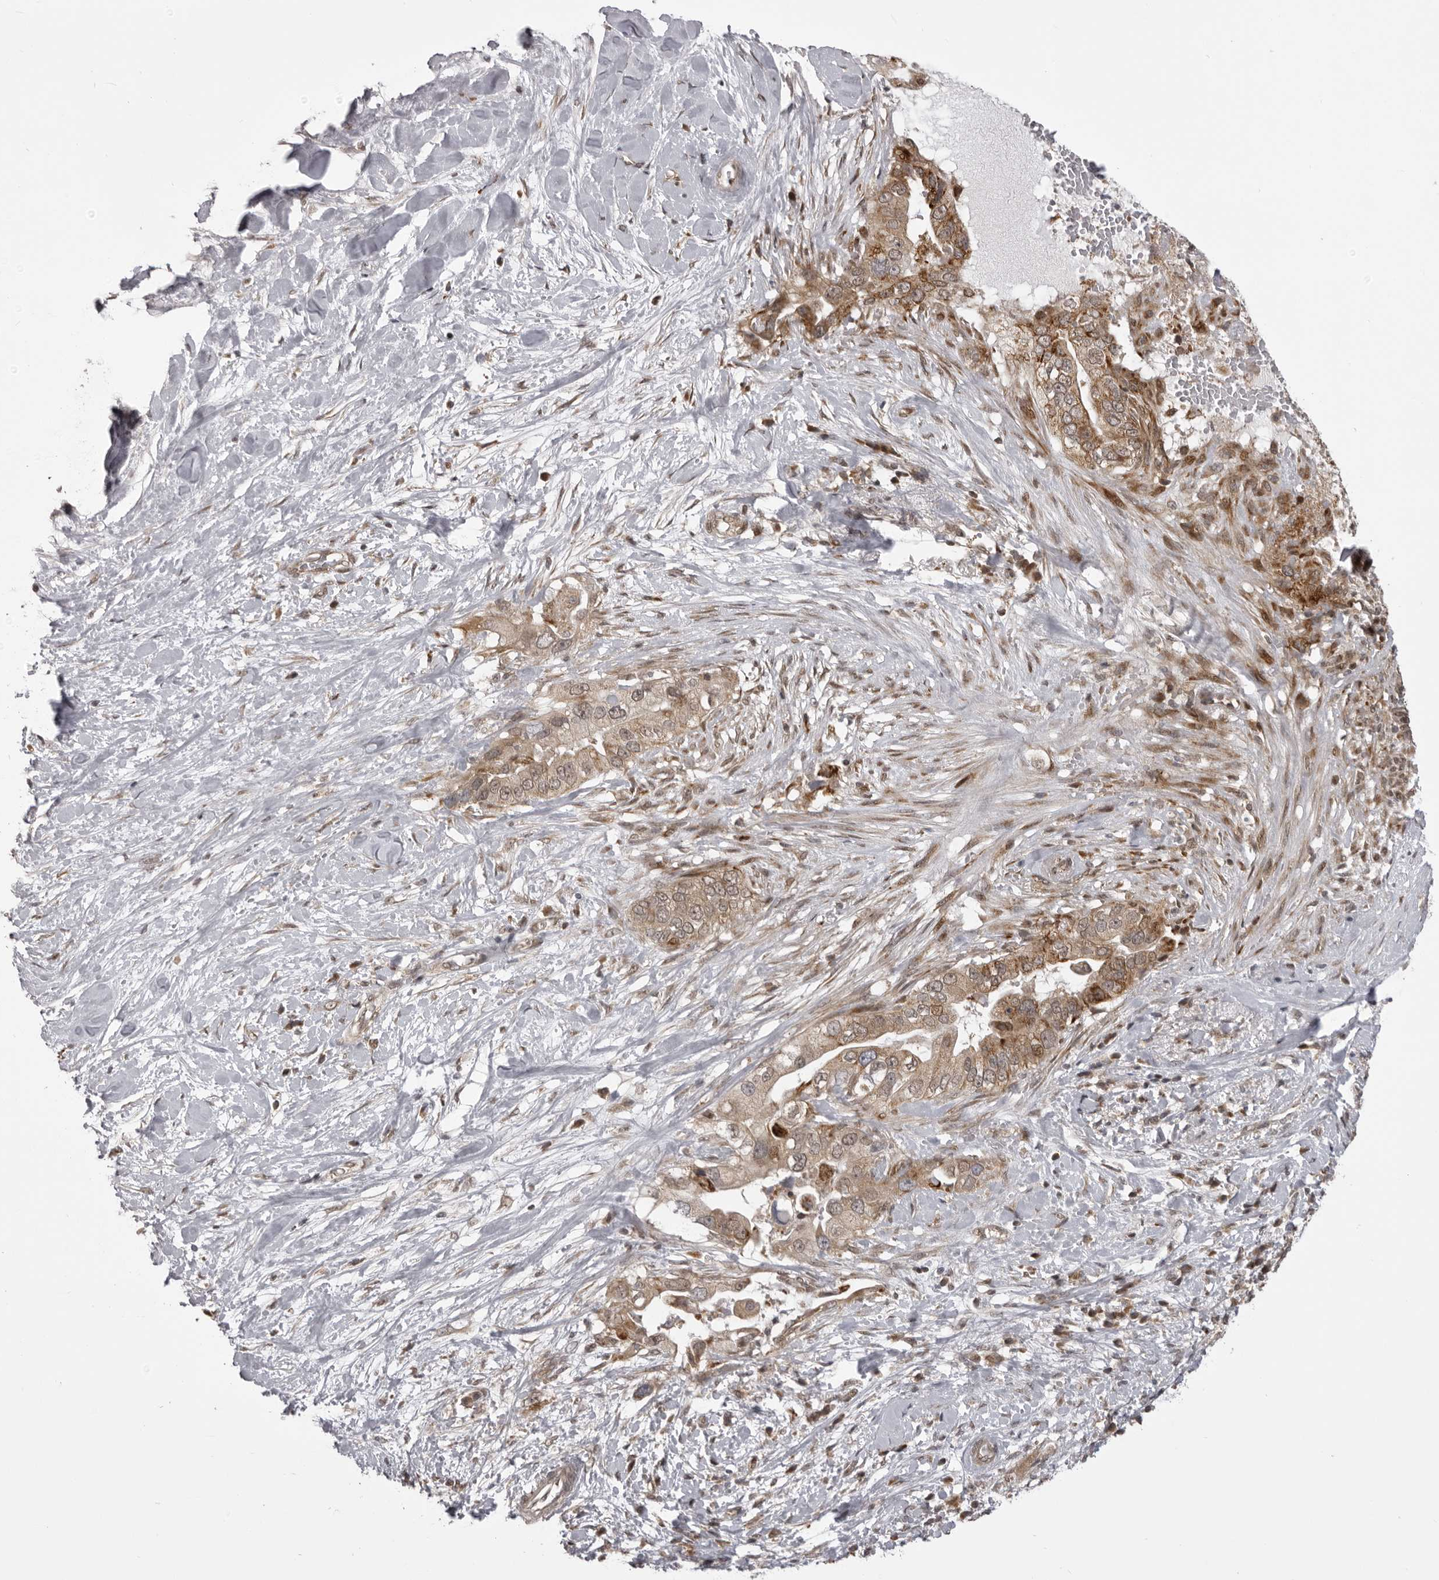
{"staining": {"intensity": "moderate", "quantity": ">75%", "location": "cytoplasmic/membranous,nuclear"}, "tissue": "pancreatic cancer", "cell_type": "Tumor cells", "image_type": "cancer", "snomed": [{"axis": "morphology", "description": "Inflammation, NOS"}, {"axis": "morphology", "description": "Adenocarcinoma, NOS"}, {"axis": "topography", "description": "Pancreas"}], "caption": "A micrograph of human pancreatic cancer (adenocarcinoma) stained for a protein exhibits moderate cytoplasmic/membranous and nuclear brown staining in tumor cells.", "gene": "C1orf109", "patient": {"sex": "female", "age": 56}}